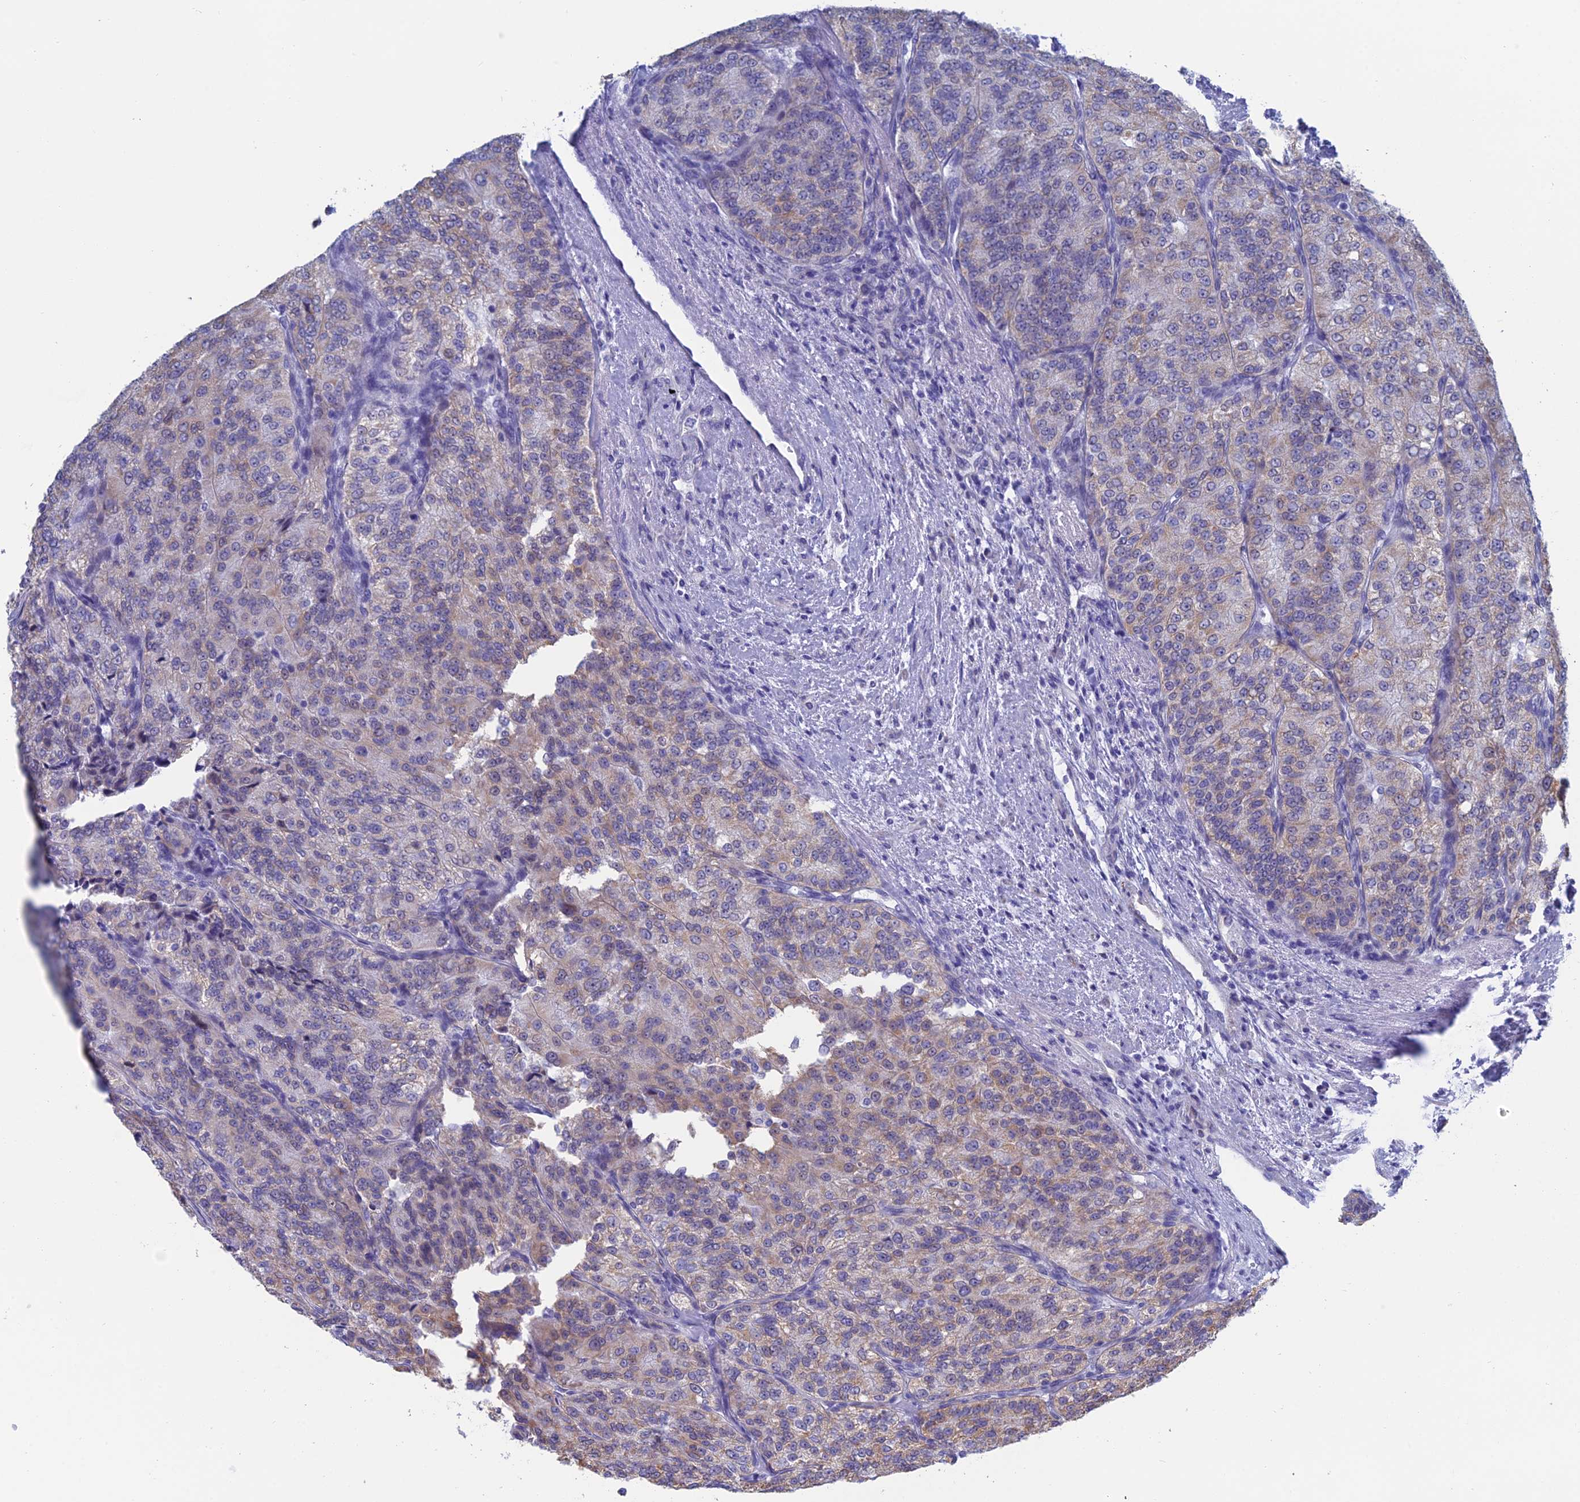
{"staining": {"intensity": "moderate", "quantity": "<25%", "location": "cytoplasmic/membranous"}, "tissue": "renal cancer", "cell_type": "Tumor cells", "image_type": "cancer", "snomed": [{"axis": "morphology", "description": "Adenocarcinoma, NOS"}, {"axis": "topography", "description": "Kidney"}], "caption": "Immunohistochemical staining of human adenocarcinoma (renal) displays low levels of moderate cytoplasmic/membranous positivity in about <25% of tumor cells. Using DAB (brown) and hematoxylin (blue) stains, captured at high magnification using brightfield microscopy.", "gene": "CFAP210", "patient": {"sex": "female", "age": 63}}